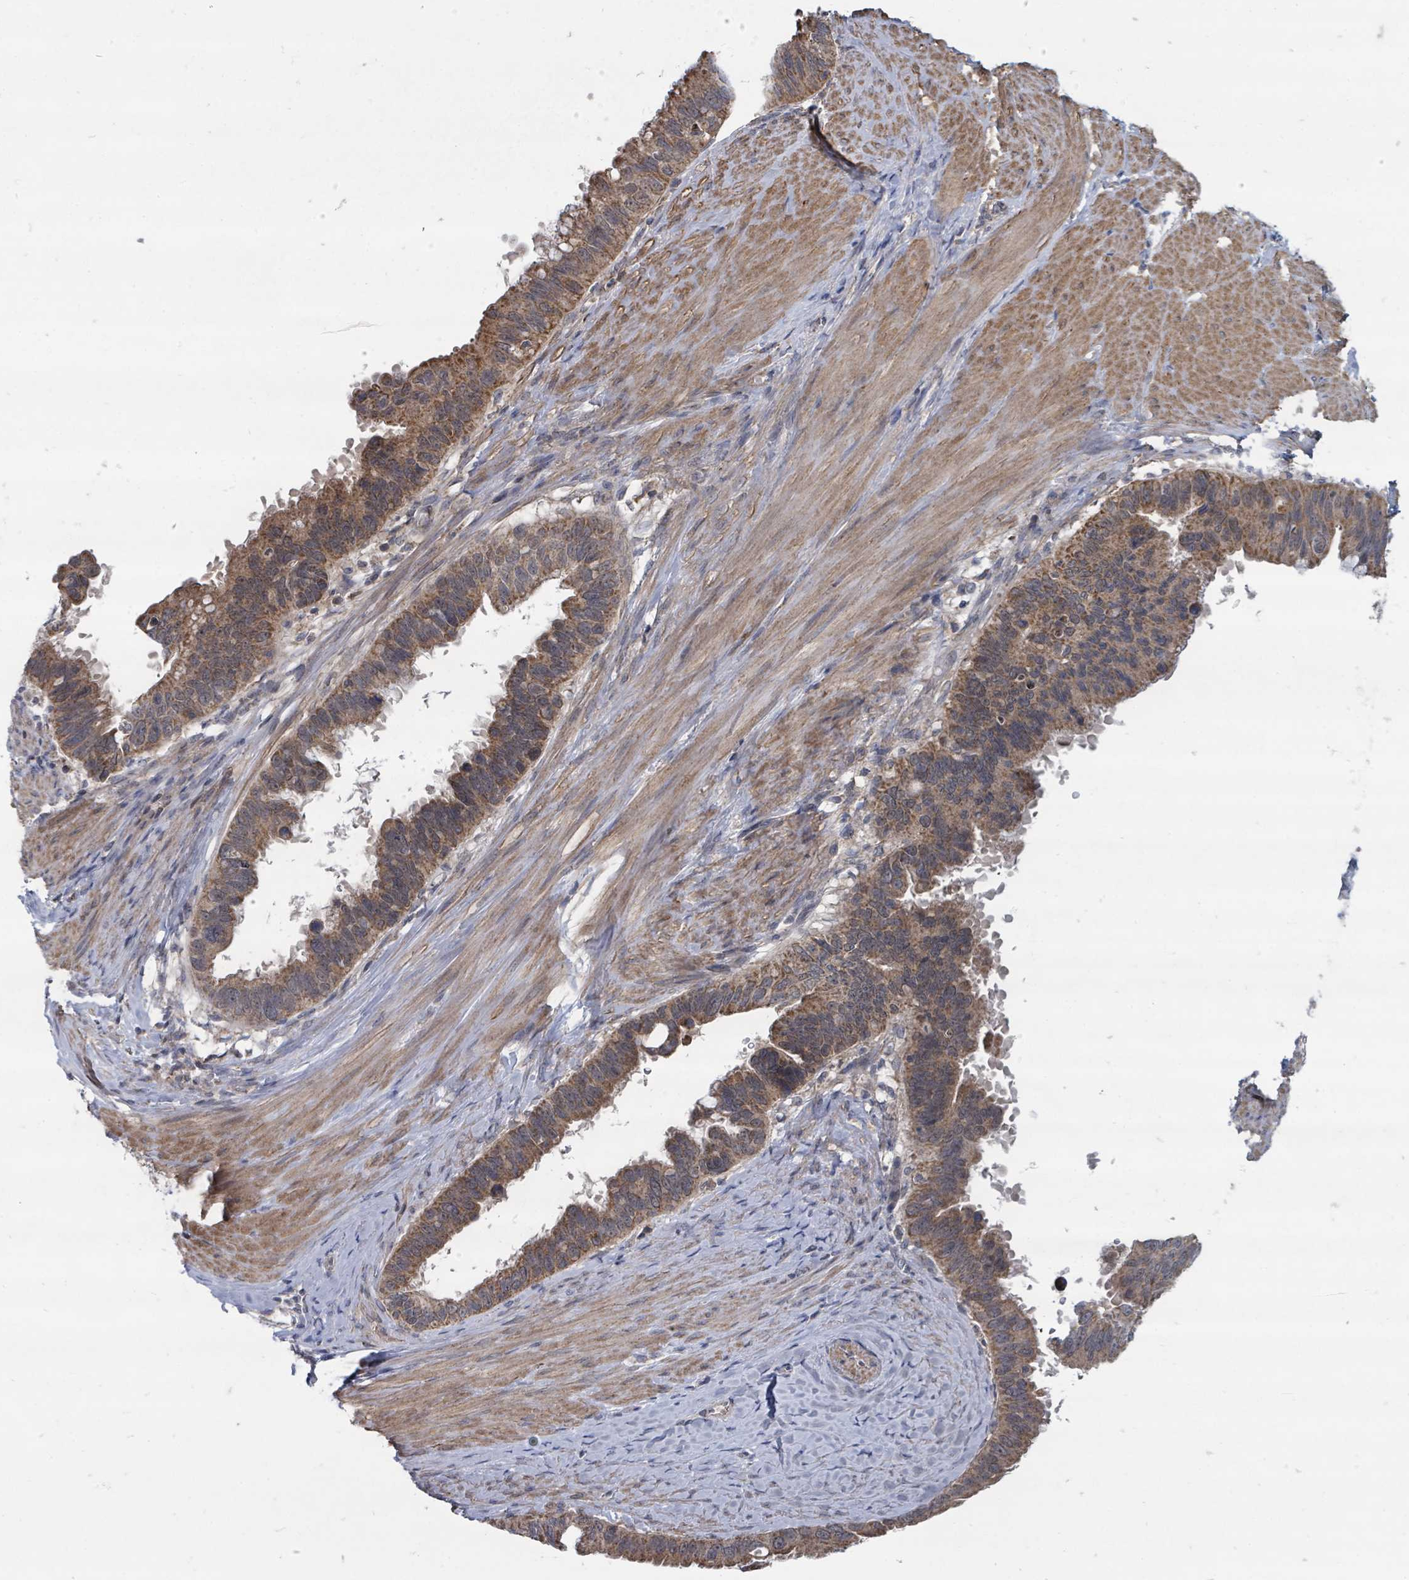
{"staining": {"intensity": "moderate", "quantity": ">75%", "location": "cytoplasmic/membranous"}, "tissue": "pancreatic cancer", "cell_type": "Tumor cells", "image_type": "cancer", "snomed": [{"axis": "morphology", "description": "Inflammation, NOS"}, {"axis": "morphology", "description": "Adenocarcinoma, NOS"}, {"axis": "topography", "description": "Pancreas"}], "caption": "IHC of human pancreatic cancer exhibits medium levels of moderate cytoplasmic/membranous expression in about >75% of tumor cells.", "gene": "MAGOHB", "patient": {"sex": "female", "age": 56}}